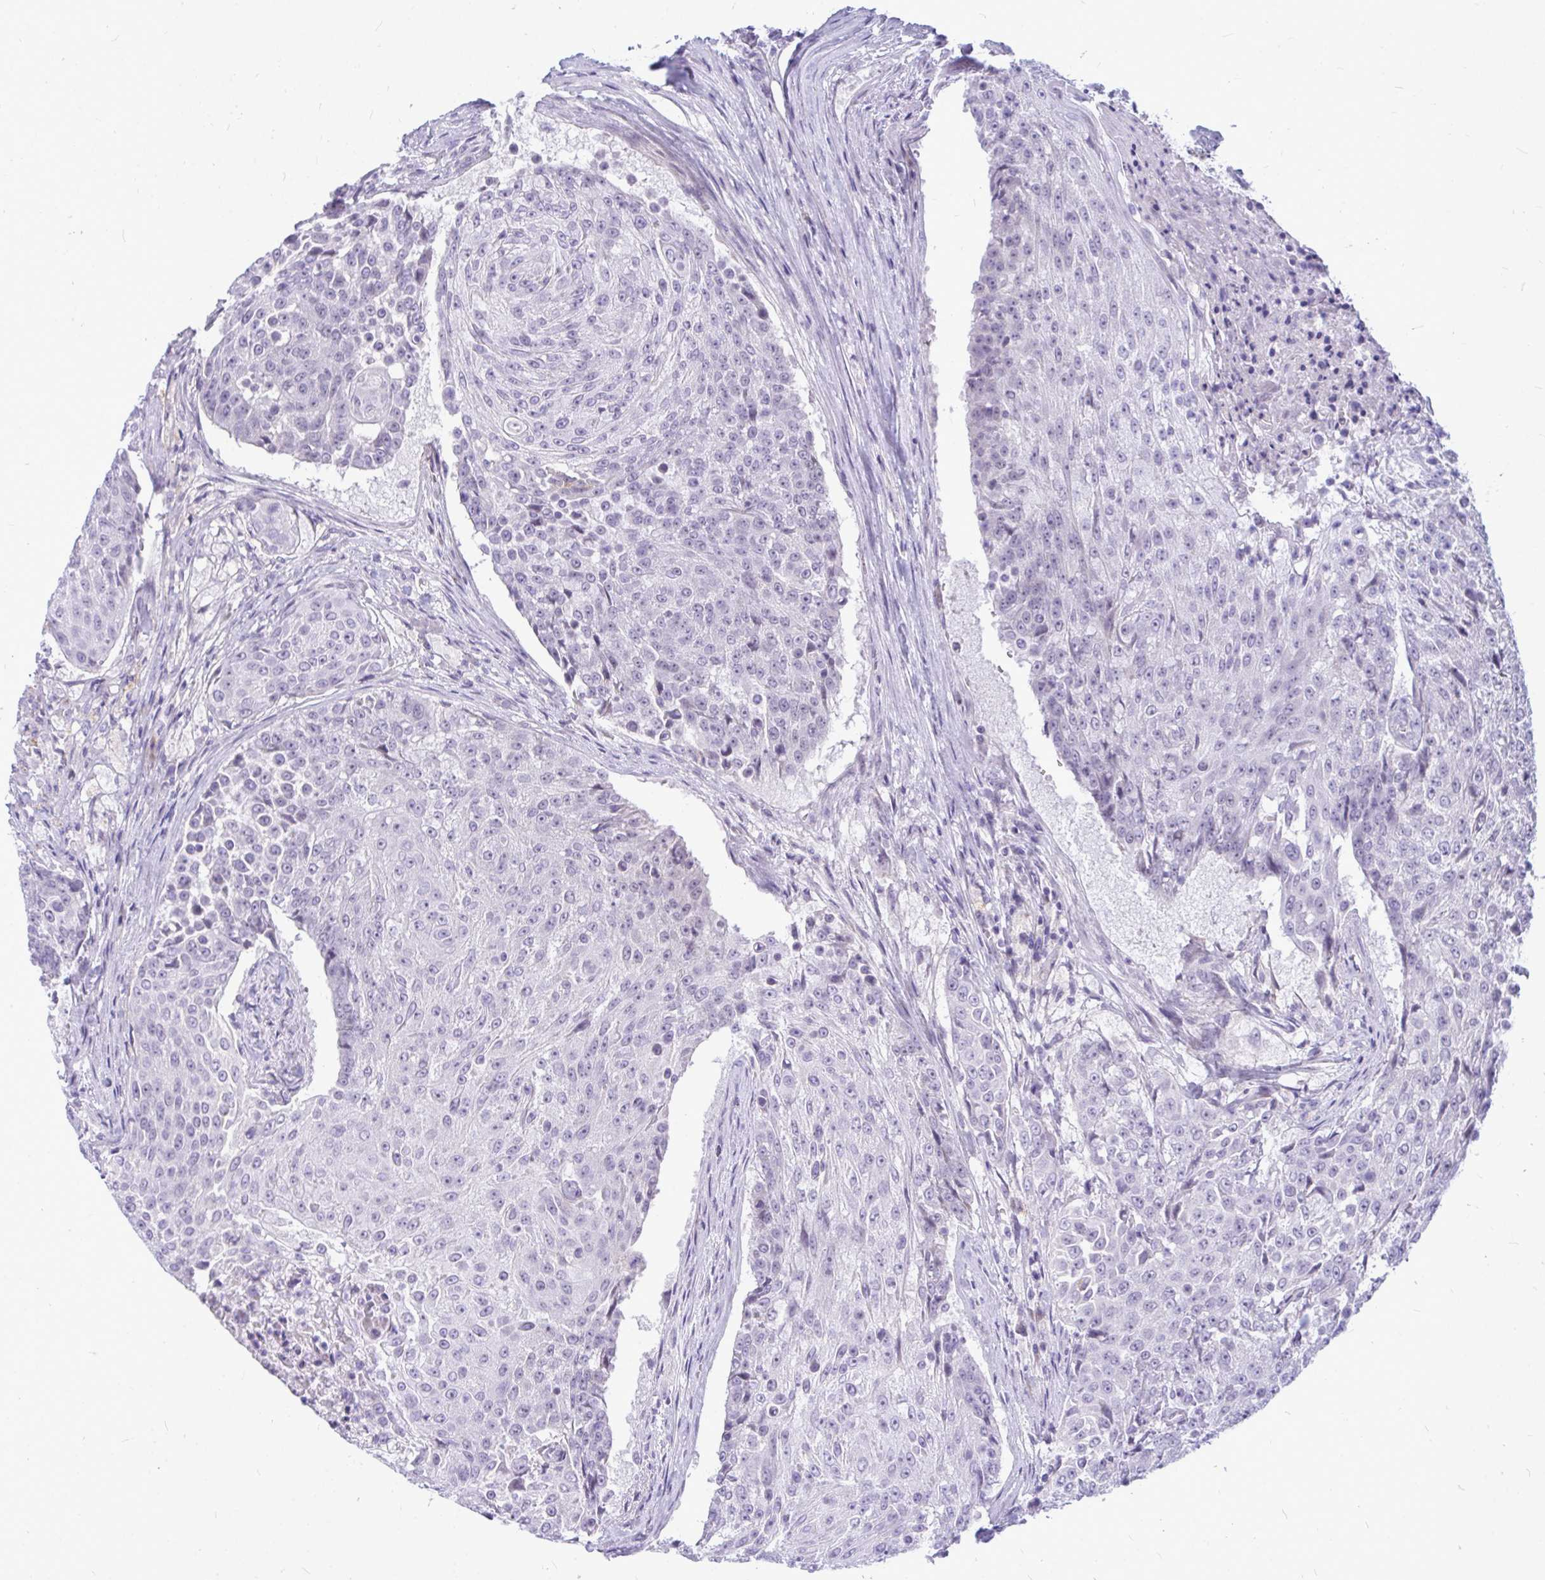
{"staining": {"intensity": "negative", "quantity": "none", "location": "none"}, "tissue": "urothelial cancer", "cell_type": "Tumor cells", "image_type": "cancer", "snomed": [{"axis": "morphology", "description": "Urothelial carcinoma, High grade"}, {"axis": "topography", "description": "Urinary bladder"}], "caption": "An image of urothelial cancer stained for a protein displays no brown staining in tumor cells. The staining is performed using DAB (3,3'-diaminobenzidine) brown chromogen with nuclei counter-stained in using hematoxylin.", "gene": "ZSCAN25", "patient": {"sex": "female", "age": 63}}